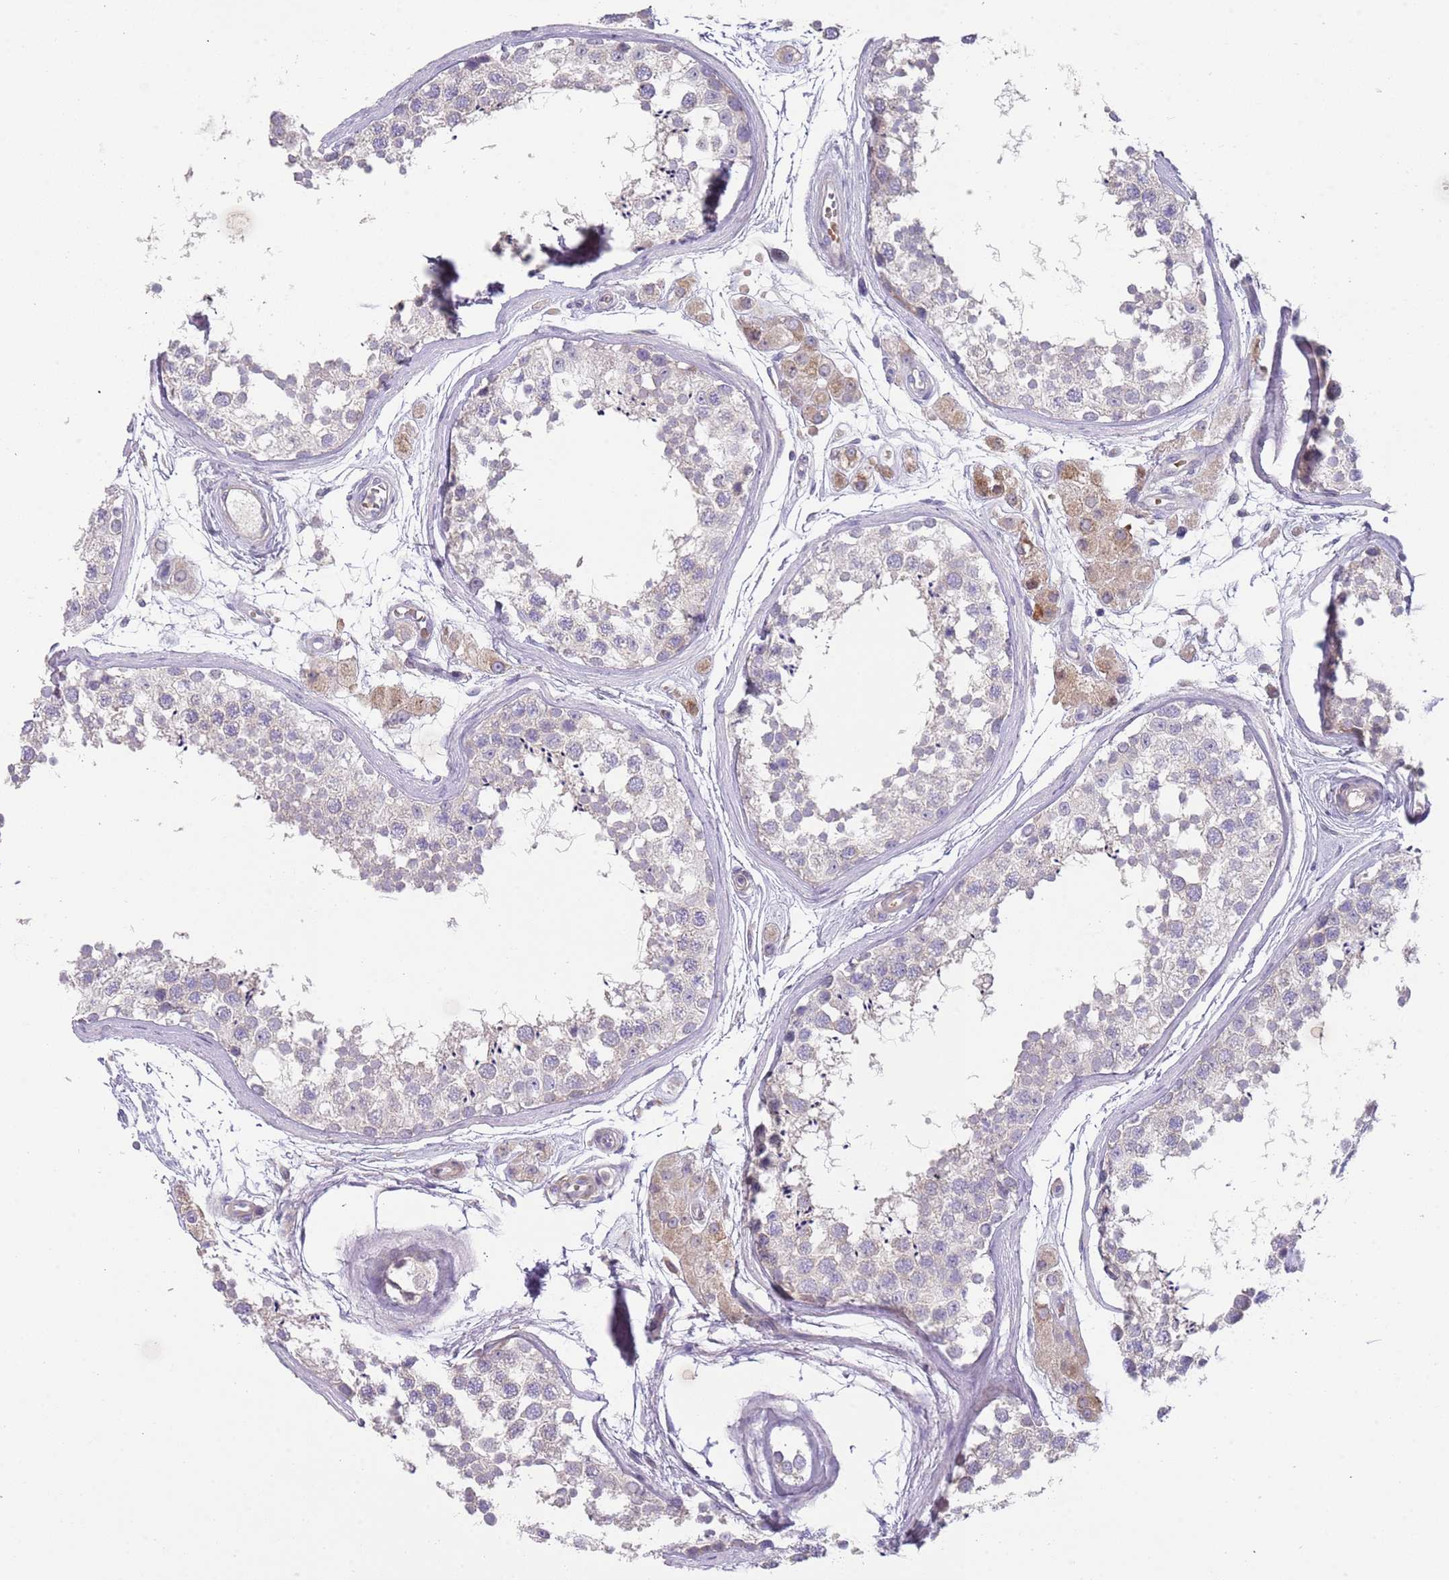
{"staining": {"intensity": "negative", "quantity": "none", "location": "none"}, "tissue": "testis", "cell_type": "Cells in seminiferous ducts", "image_type": "normal", "snomed": [{"axis": "morphology", "description": "Normal tissue, NOS"}, {"axis": "topography", "description": "Testis"}], "caption": "Immunohistochemistry (IHC) photomicrograph of benign testis: human testis stained with DAB (3,3'-diaminobenzidine) displays no significant protein staining in cells in seminiferous ducts. Nuclei are stained in blue.", "gene": "PRAC1", "patient": {"sex": "male", "age": 56}}